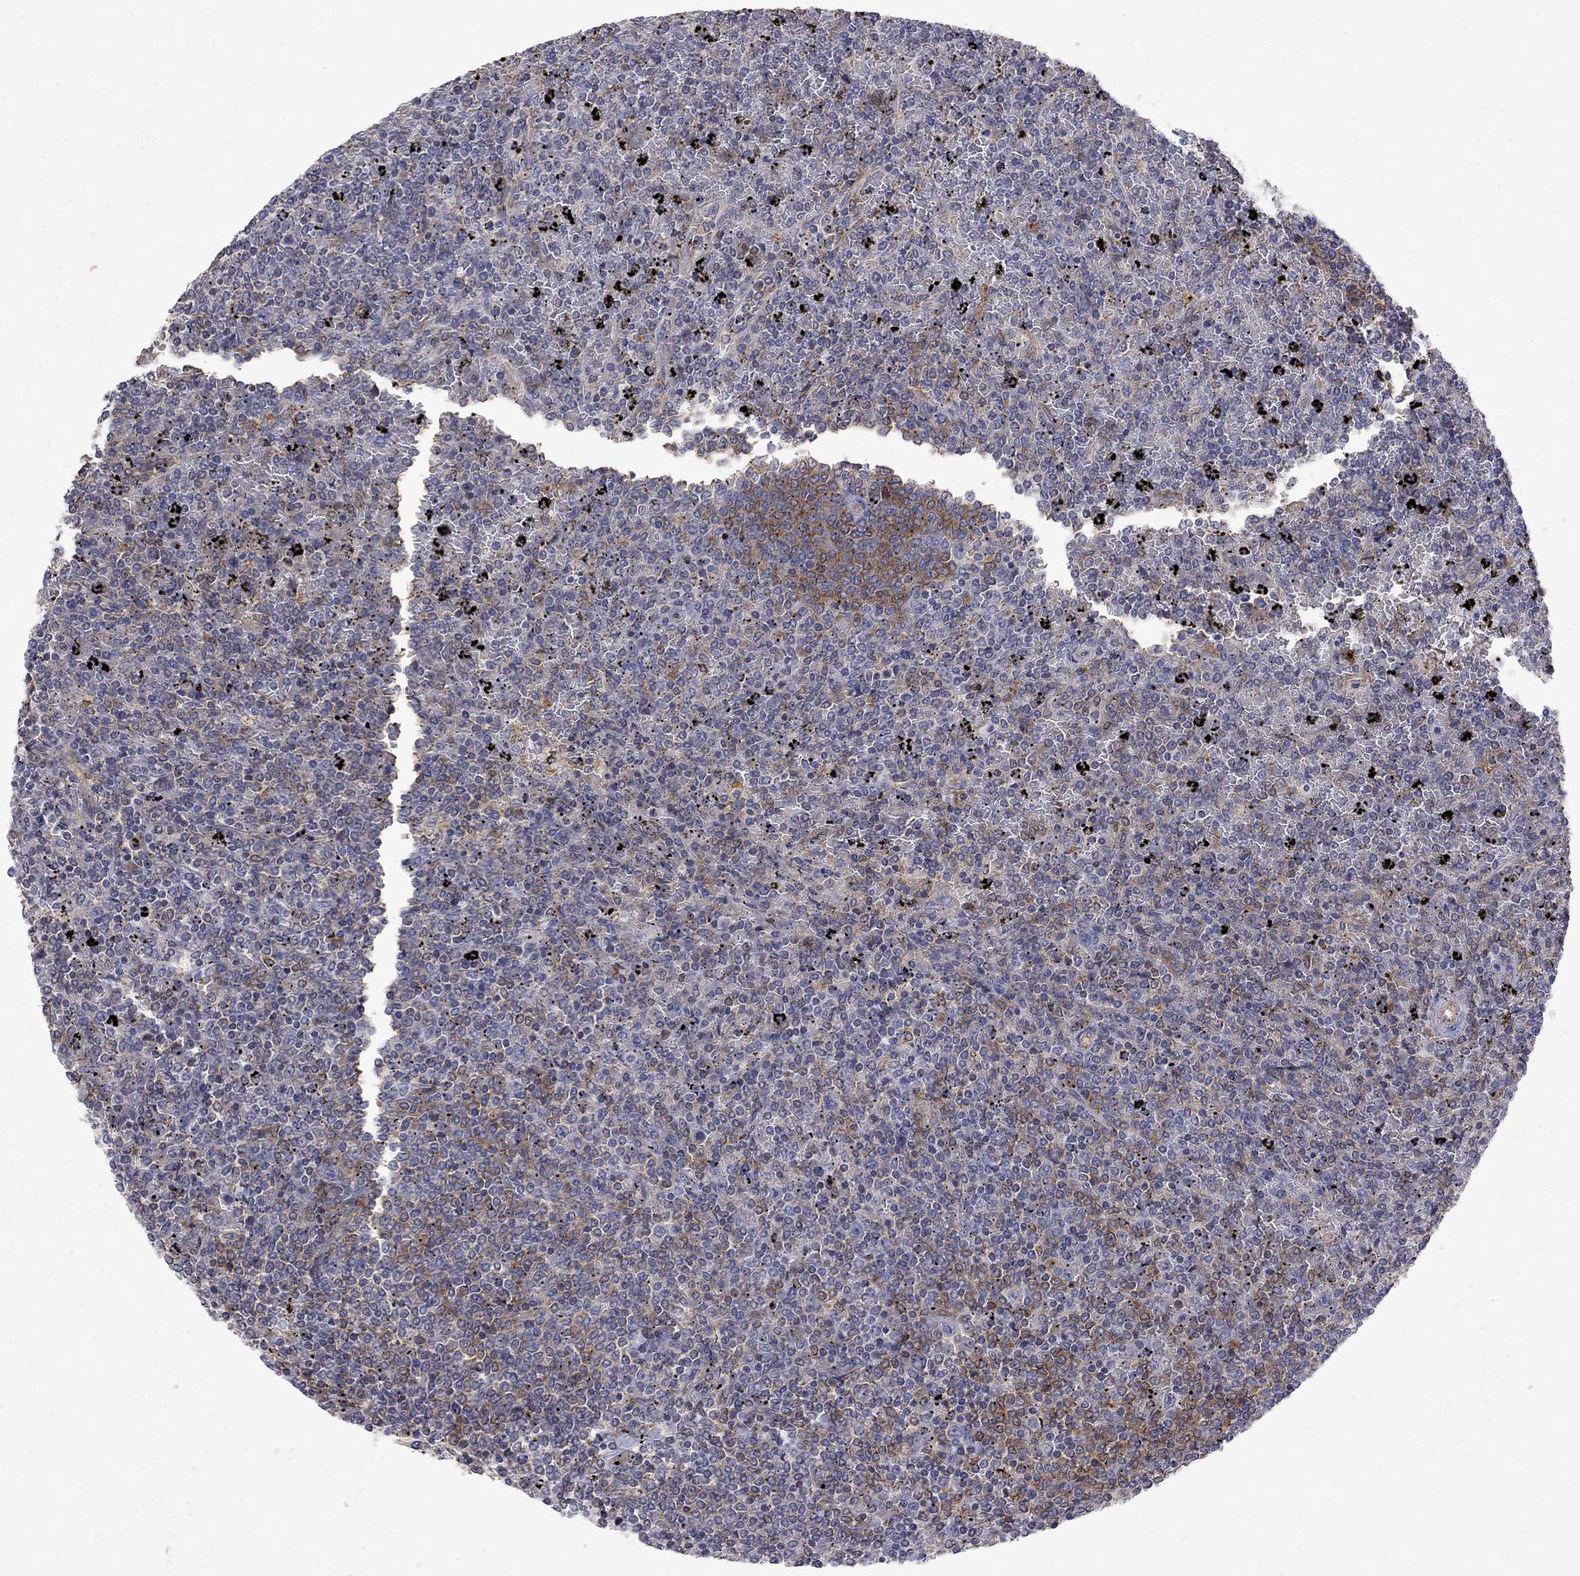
{"staining": {"intensity": "strong", "quantity": "25%-75%", "location": "cytoplasmic/membranous"}, "tissue": "lymphoma", "cell_type": "Tumor cells", "image_type": "cancer", "snomed": [{"axis": "morphology", "description": "Malignant lymphoma, non-Hodgkin's type, Low grade"}, {"axis": "topography", "description": "Spleen"}], "caption": "Protein expression by immunohistochemistry (IHC) shows strong cytoplasmic/membranous expression in approximately 25%-75% of tumor cells in low-grade malignant lymphoma, non-Hodgkin's type.", "gene": "ABI3", "patient": {"sex": "female", "age": 77}}